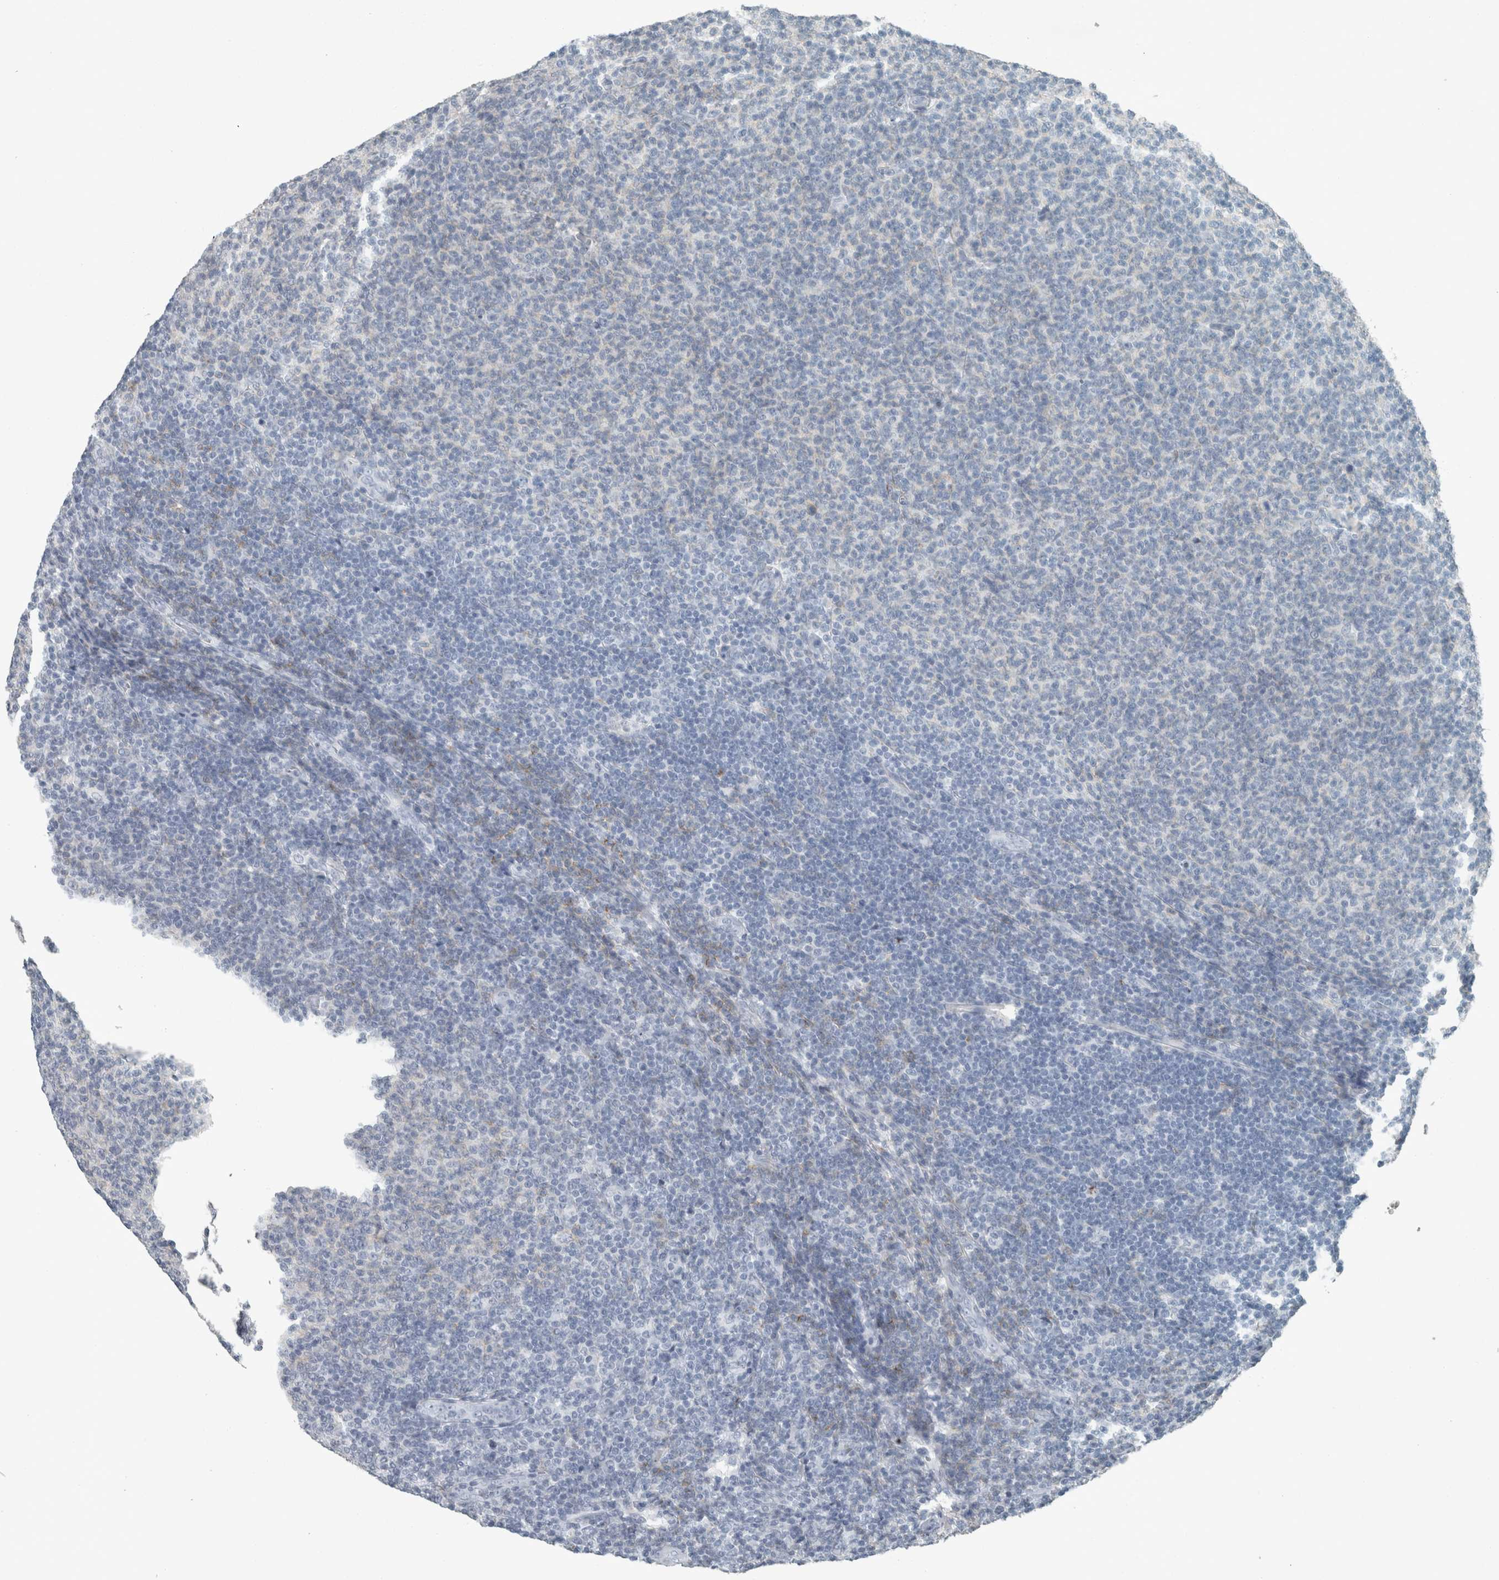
{"staining": {"intensity": "weak", "quantity": "<25%", "location": "cytoplasmic/membranous"}, "tissue": "lymphoma", "cell_type": "Tumor cells", "image_type": "cancer", "snomed": [{"axis": "morphology", "description": "Malignant lymphoma, non-Hodgkin's type, Low grade"}, {"axis": "topography", "description": "Lymph node"}], "caption": "Immunohistochemical staining of lymphoma displays no significant expression in tumor cells.", "gene": "CHL1", "patient": {"sex": "male", "age": 66}}